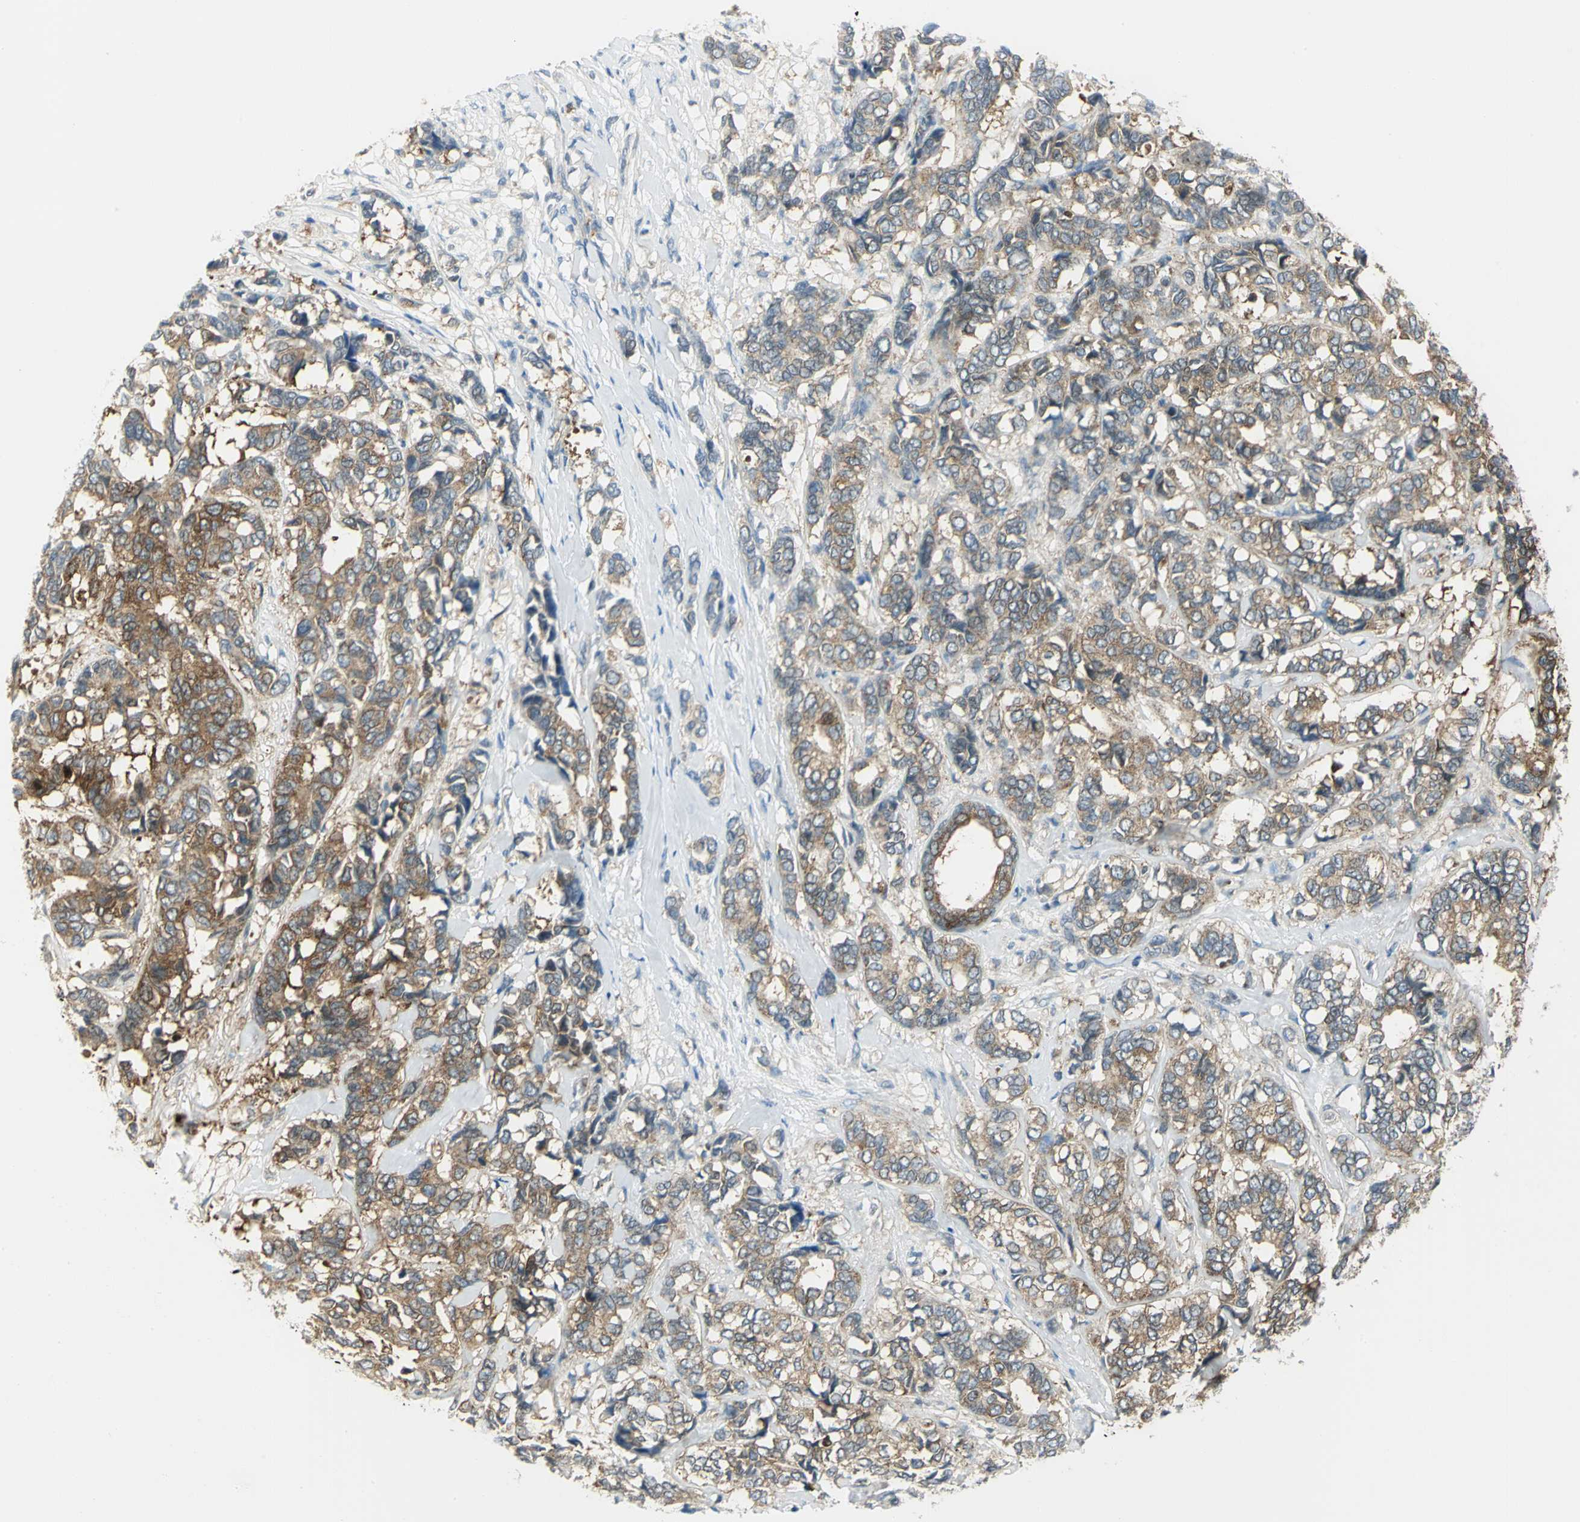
{"staining": {"intensity": "strong", "quantity": ">75%", "location": "cytoplasmic/membranous"}, "tissue": "breast cancer", "cell_type": "Tumor cells", "image_type": "cancer", "snomed": [{"axis": "morphology", "description": "Duct carcinoma"}, {"axis": "topography", "description": "Breast"}], "caption": "An immunohistochemistry (IHC) image of tumor tissue is shown. Protein staining in brown shows strong cytoplasmic/membranous positivity in breast intraductal carcinoma within tumor cells.", "gene": "ALDOA", "patient": {"sex": "female", "age": 87}}